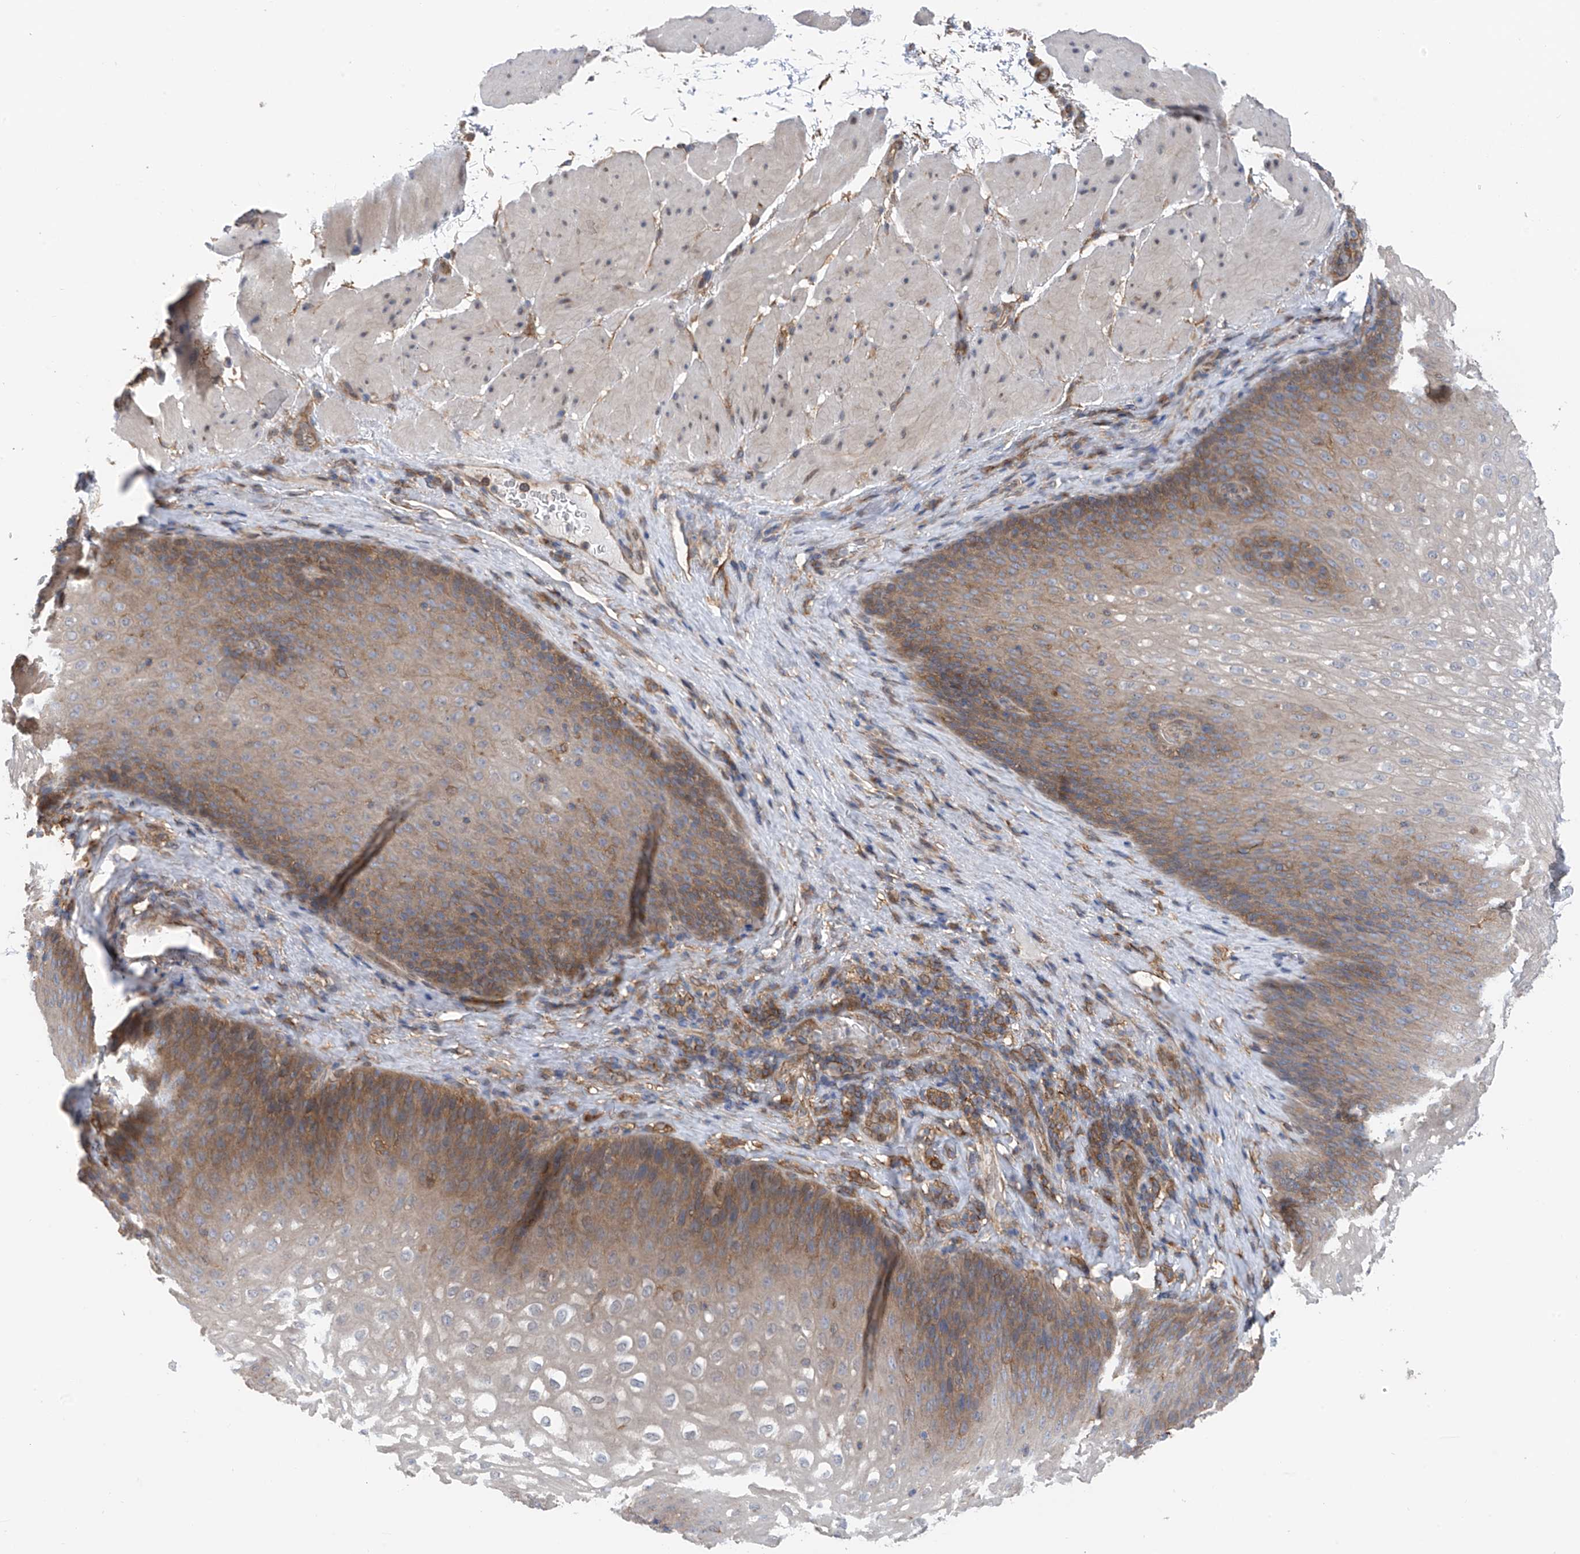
{"staining": {"intensity": "moderate", "quantity": "25%-75%", "location": "cytoplasmic/membranous"}, "tissue": "esophagus", "cell_type": "Squamous epithelial cells", "image_type": "normal", "snomed": [{"axis": "morphology", "description": "Normal tissue, NOS"}, {"axis": "topography", "description": "Esophagus"}], "caption": "An image of human esophagus stained for a protein displays moderate cytoplasmic/membranous brown staining in squamous epithelial cells.", "gene": "CHPF", "patient": {"sex": "female", "age": 66}}